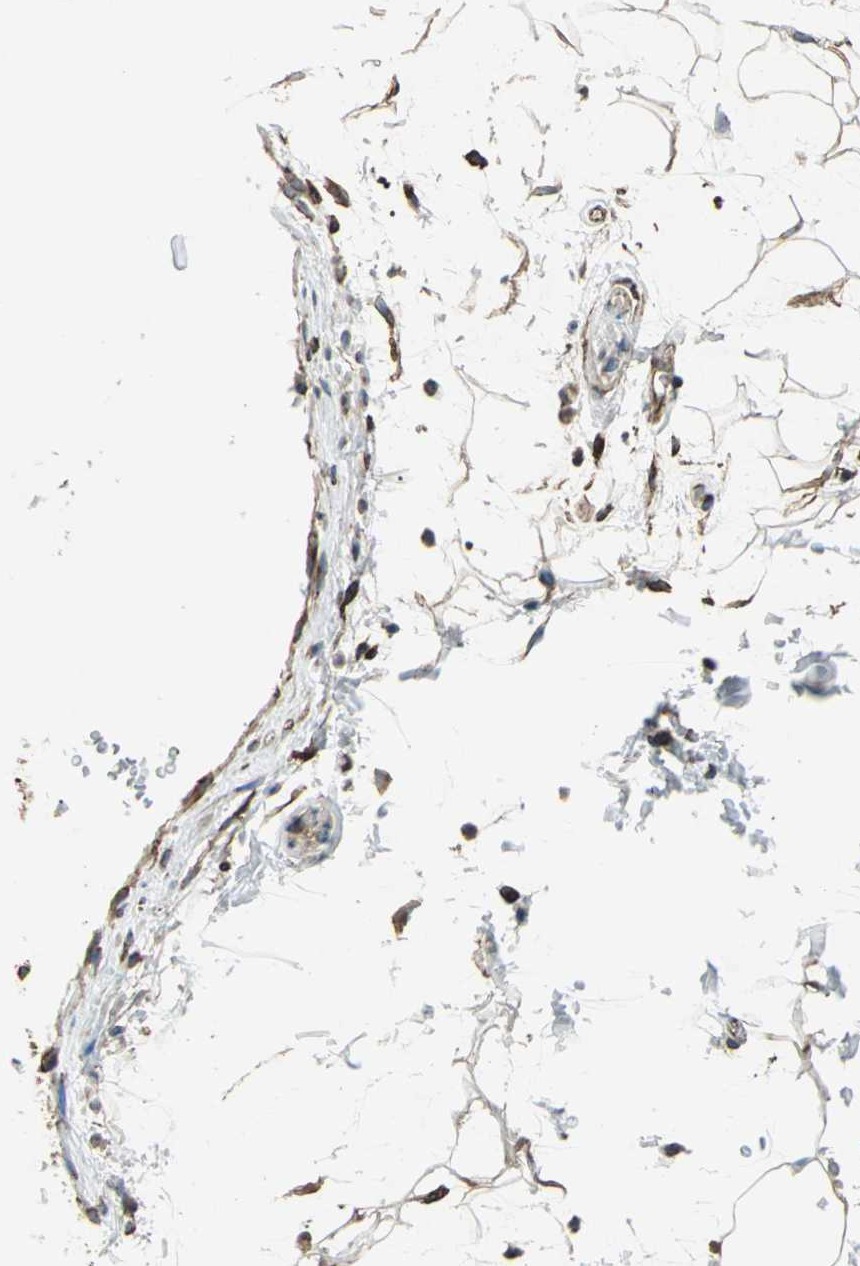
{"staining": {"intensity": "strong", "quantity": ">75%", "location": "cytoplasmic/membranous"}, "tissue": "adipose tissue", "cell_type": "Adipocytes", "image_type": "normal", "snomed": [{"axis": "morphology", "description": "Normal tissue, NOS"}, {"axis": "topography", "description": "Soft tissue"}], "caption": "Immunohistochemical staining of normal human adipose tissue displays >75% levels of strong cytoplasmic/membranous protein expression in about >75% of adipocytes. (Stains: DAB (3,3'-diaminobenzidine) in brown, nuclei in blue, Microscopy: brightfield microscopy at high magnification).", "gene": "GPANK1", "patient": {"sex": "male", "age": 72}}